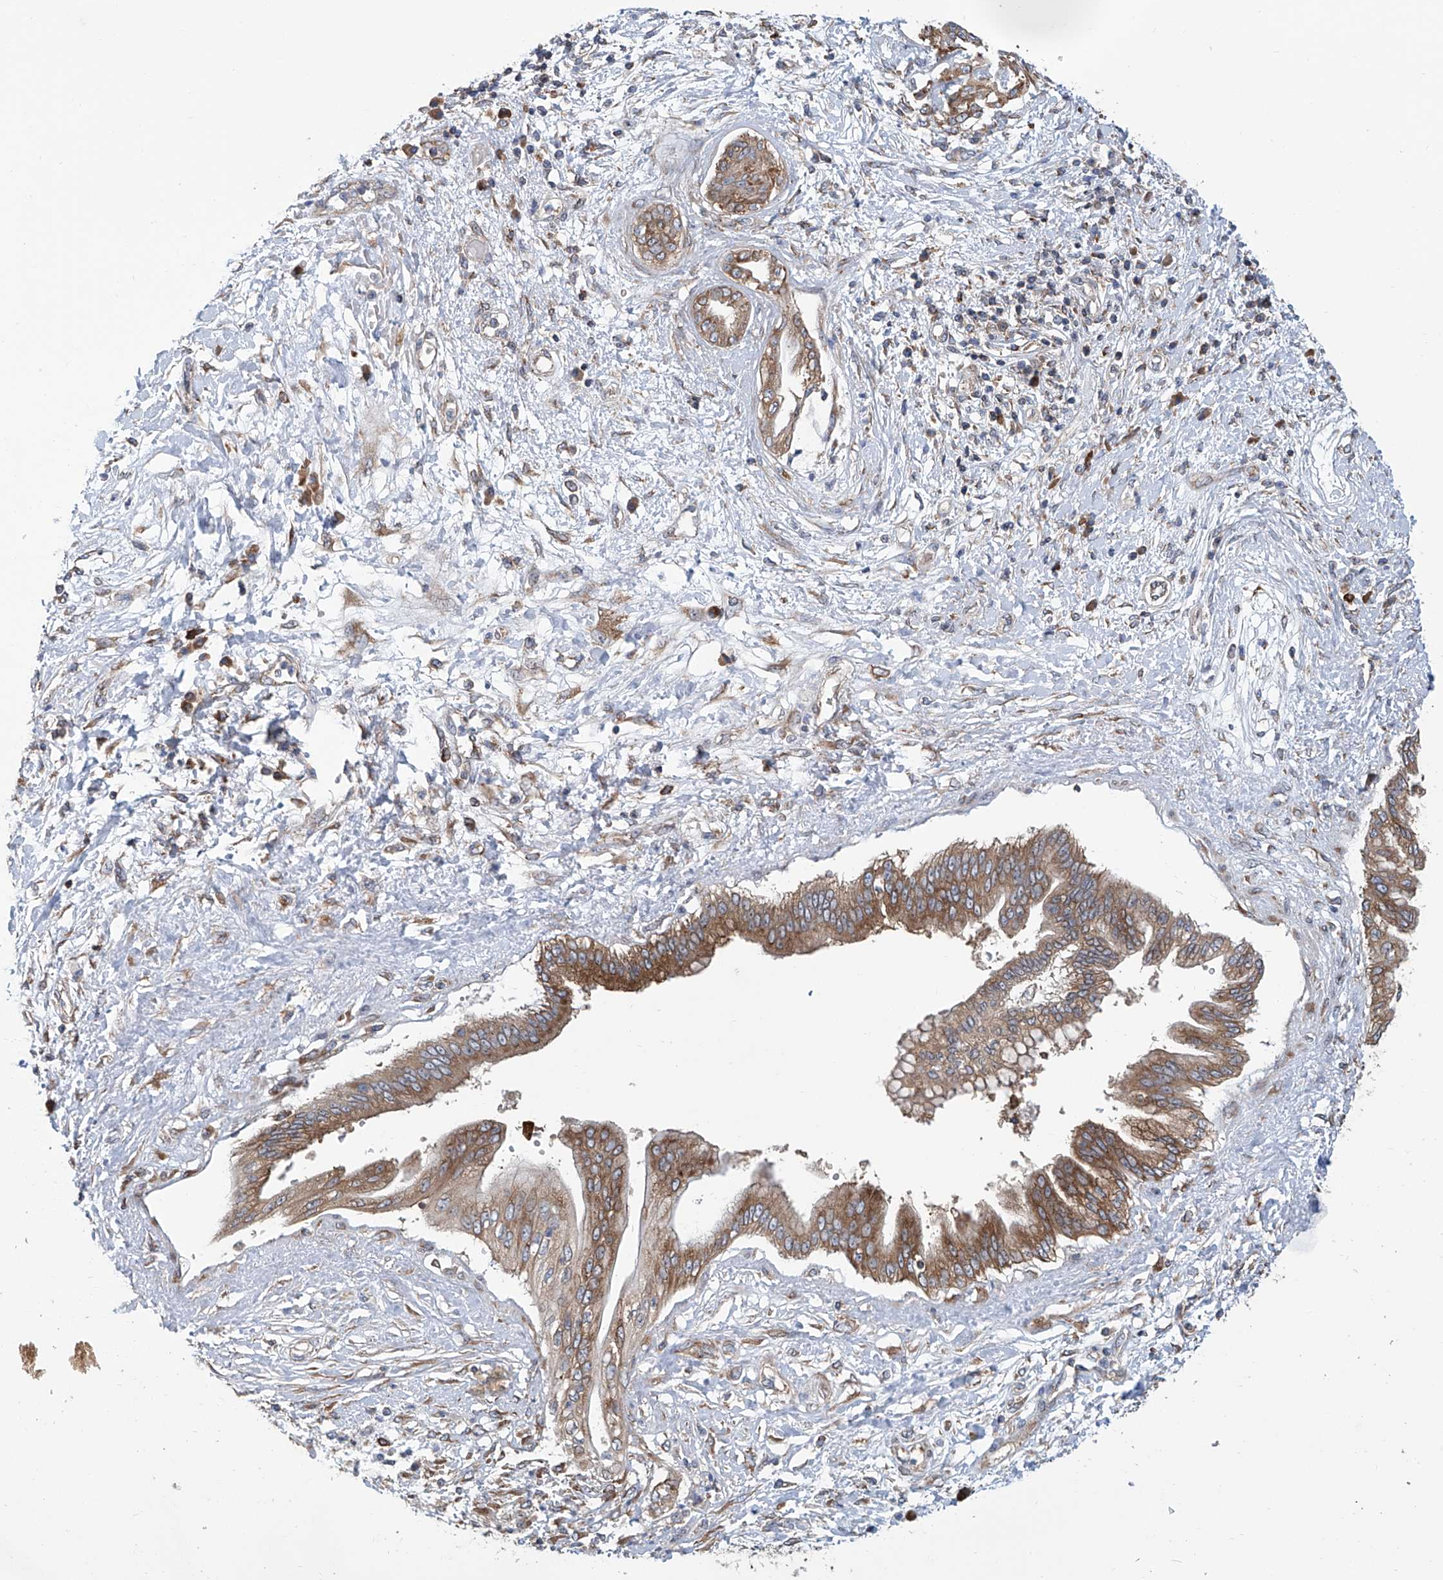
{"staining": {"intensity": "moderate", "quantity": ">75%", "location": "cytoplasmic/membranous"}, "tissue": "pancreatic cancer", "cell_type": "Tumor cells", "image_type": "cancer", "snomed": [{"axis": "morphology", "description": "Adenocarcinoma, NOS"}, {"axis": "topography", "description": "Pancreas"}], "caption": "A medium amount of moderate cytoplasmic/membranous positivity is identified in approximately >75% of tumor cells in adenocarcinoma (pancreatic) tissue.", "gene": "SENP2", "patient": {"sex": "female", "age": 56}}